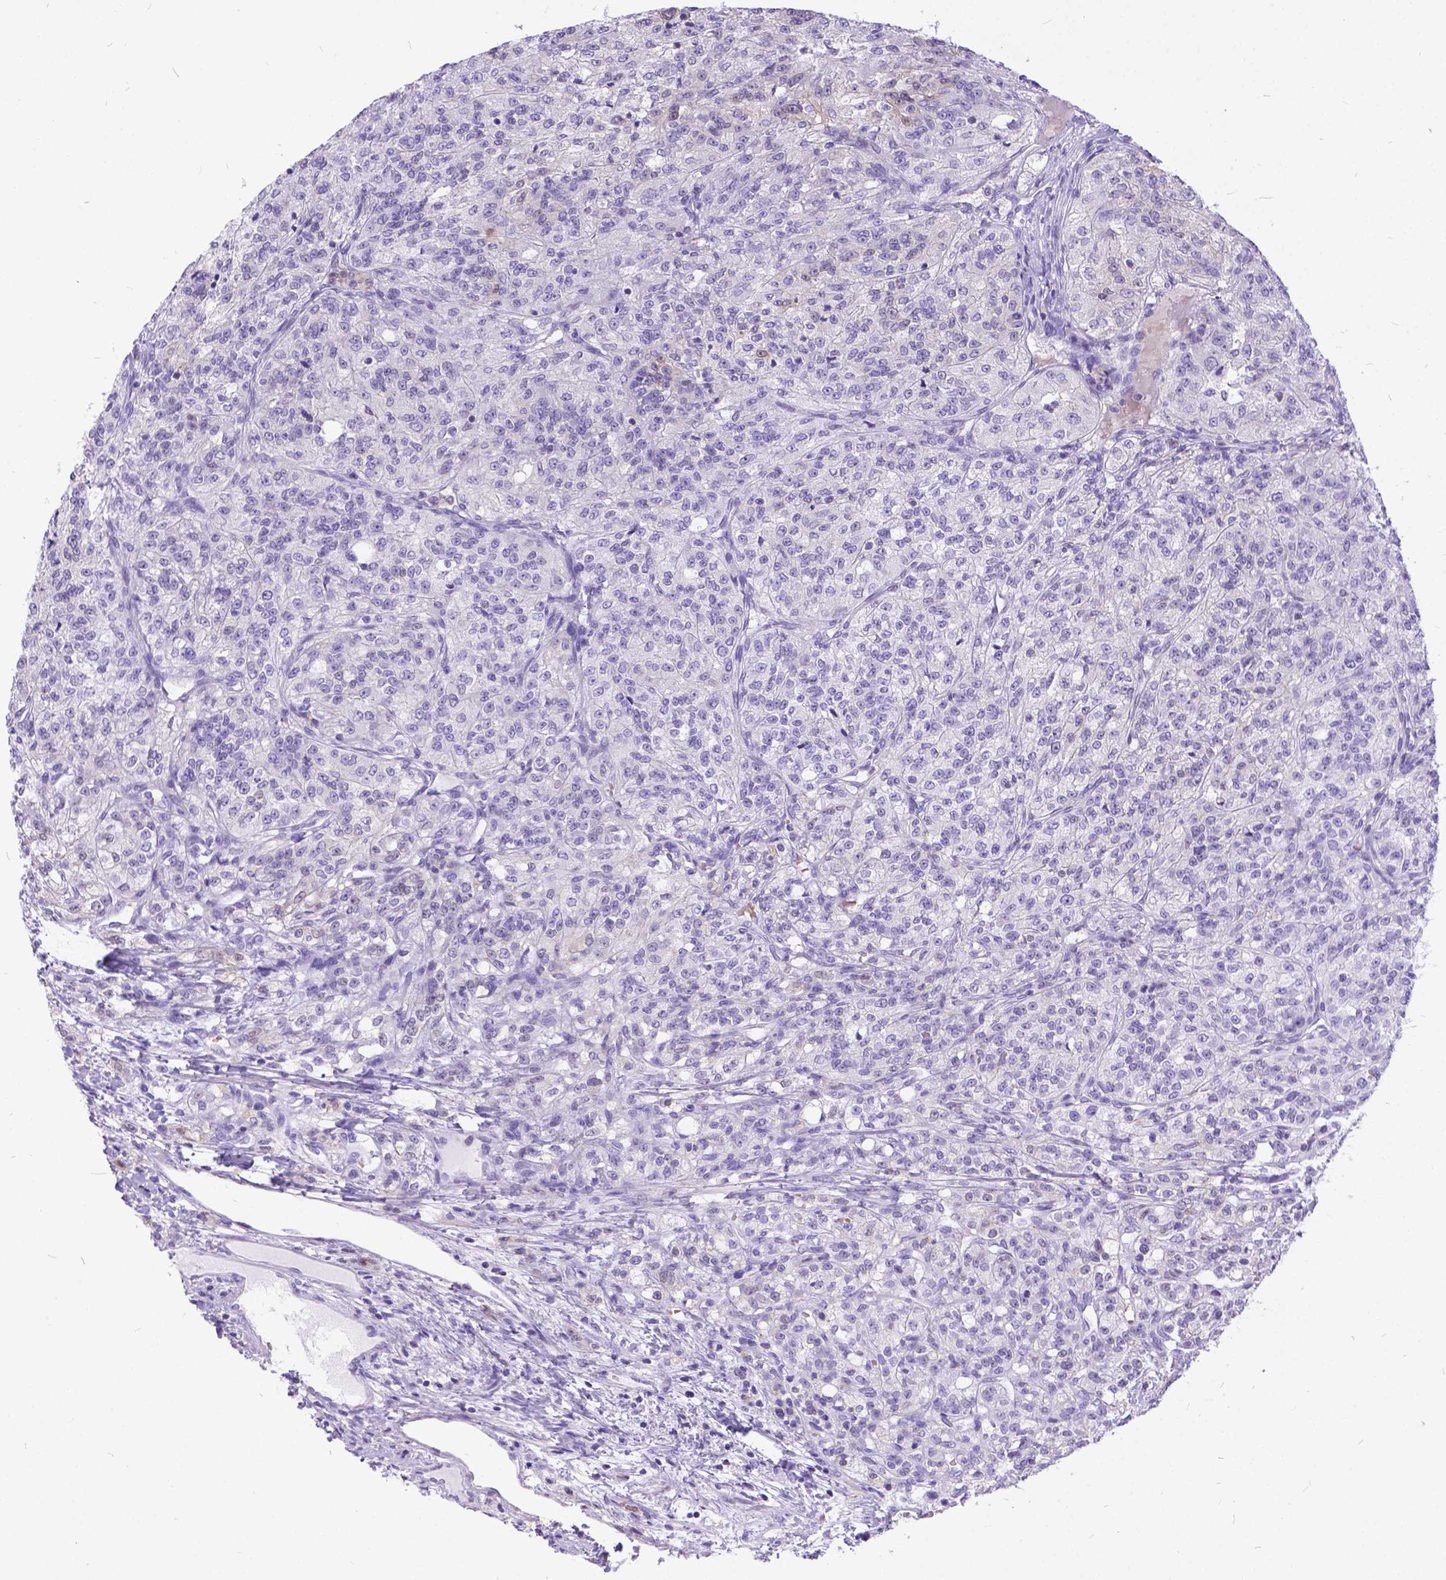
{"staining": {"intensity": "negative", "quantity": "none", "location": "none"}, "tissue": "renal cancer", "cell_type": "Tumor cells", "image_type": "cancer", "snomed": [{"axis": "morphology", "description": "Adenocarcinoma, NOS"}, {"axis": "topography", "description": "Kidney"}], "caption": "An immunohistochemistry (IHC) micrograph of renal cancer (adenocarcinoma) is shown. There is no staining in tumor cells of renal cancer (adenocarcinoma).", "gene": "TMEM169", "patient": {"sex": "female", "age": 63}}